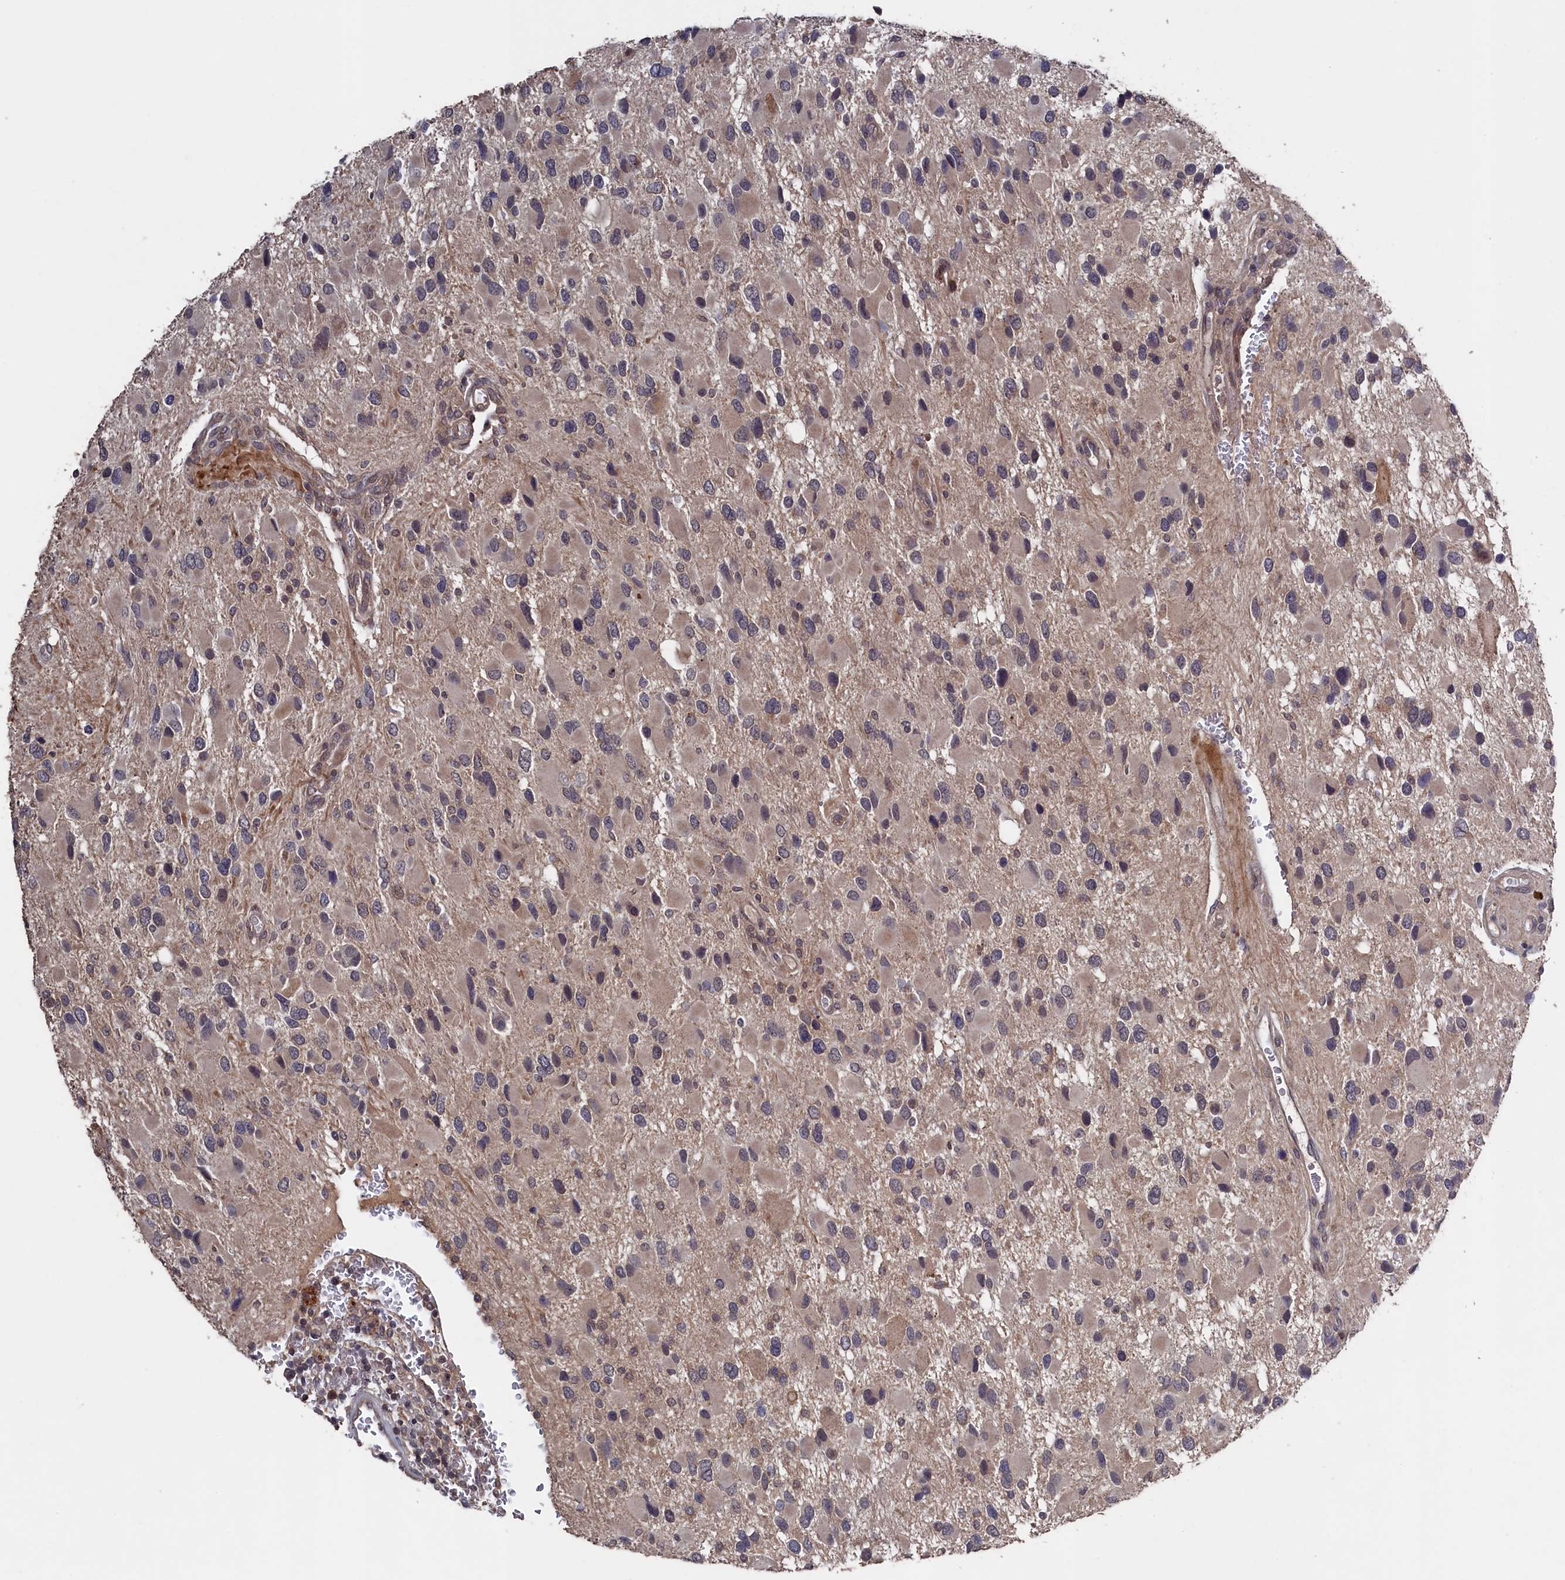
{"staining": {"intensity": "weak", "quantity": "<25%", "location": "cytoplasmic/membranous"}, "tissue": "glioma", "cell_type": "Tumor cells", "image_type": "cancer", "snomed": [{"axis": "morphology", "description": "Glioma, malignant, High grade"}, {"axis": "topography", "description": "Brain"}], "caption": "There is no significant positivity in tumor cells of glioma.", "gene": "TMC5", "patient": {"sex": "male", "age": 53}}